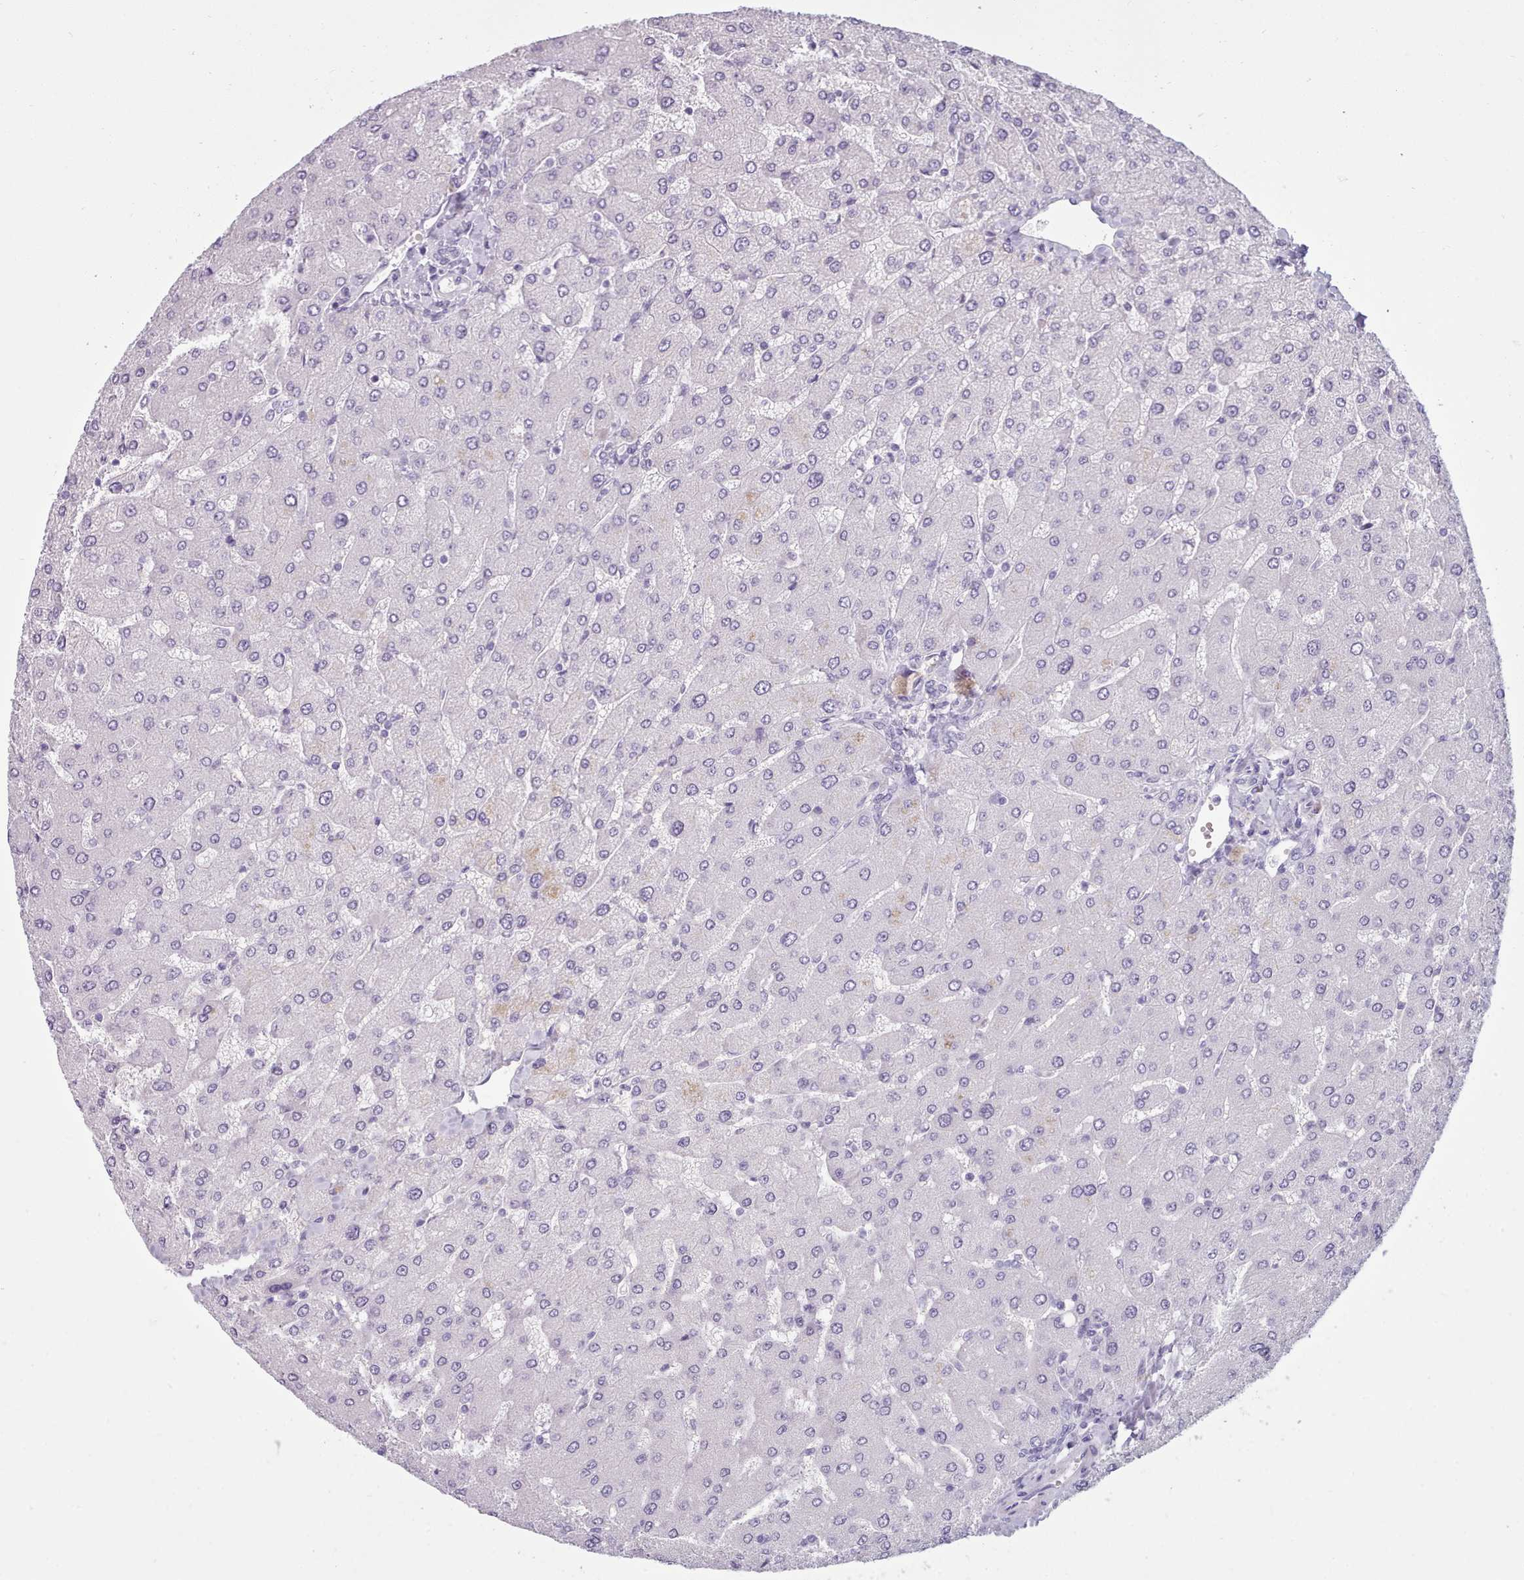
{"staining": {"intensity": "negative", "quantity": "none", "location": "none"}, "tissue": "liver", "cell_type": "Cholangiocytes", "image_type": "normal", "snomed": [{"axis": "morphology", "description": "Normal tissue, NOS"}, {"axis": "topography", "description": "Liver"}], "caption": "Immunohistochemistry of benign human liver exhibits no positivity in cholangiocytes.", "gene": "ZNF43", "patient": {"sex": "male", "age": 55}}